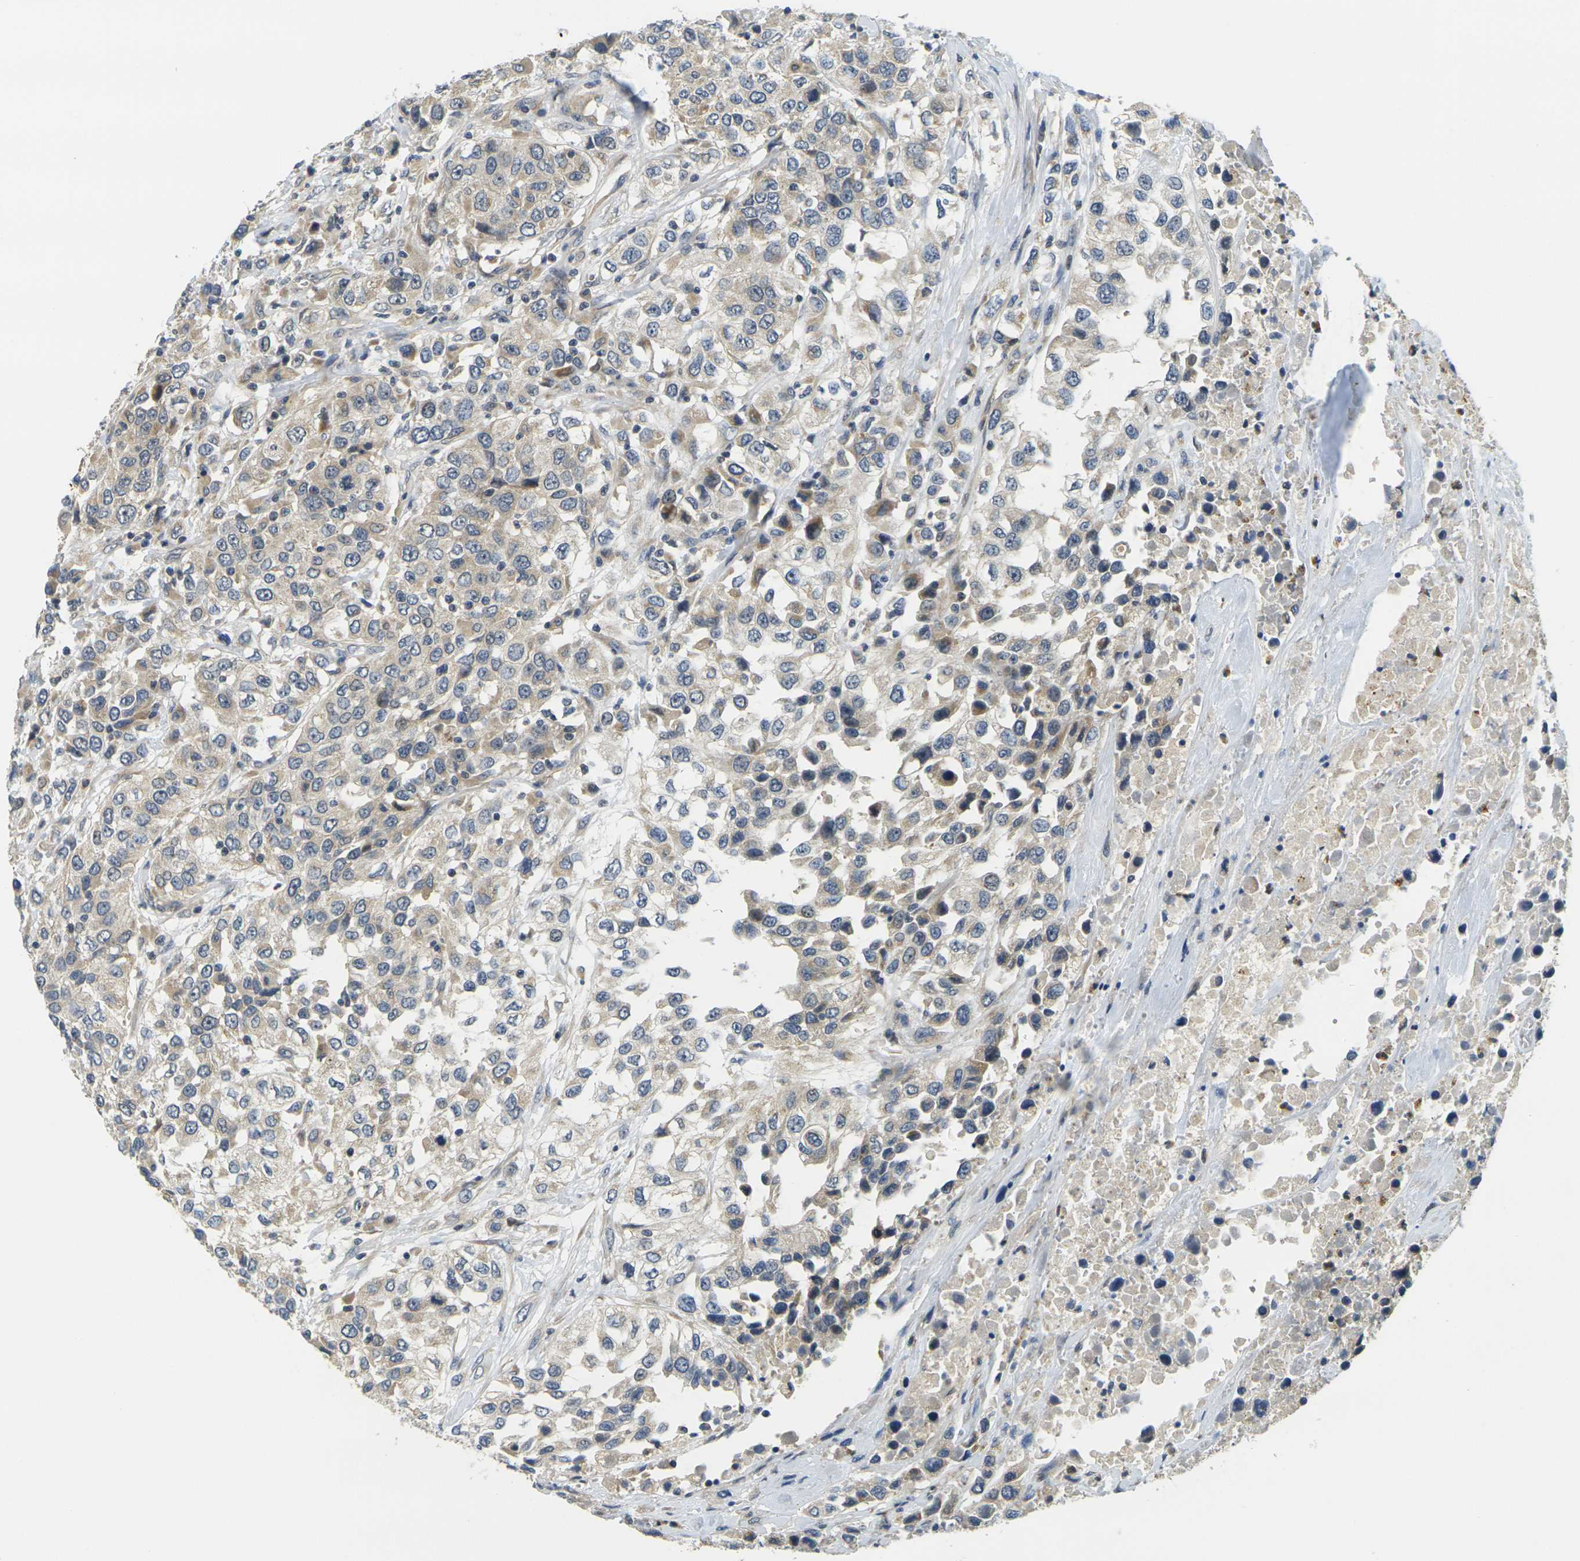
{"staining": {"intensity": "weak", "quantity": "25%-75%", "location": "cytoplasmic/membranous"}, "tissue": "urothelial cancer", "cell_type": "Tumor cells", "image_type": "cancer", "snomed": [{"axis": "morphology", "description": "Urothelial carcinoma, High grade"}, {"axis": "topography", "description": "Urinary bladder"}], "caption": "Urothelial cancer stained with DAB IHC displays low levels of weak cytoplasmic/membranous expression in approximately 25%-75% of tumor cells.", "gene": "MINAR2", "patient": {"sex": "female", "age": 80}}